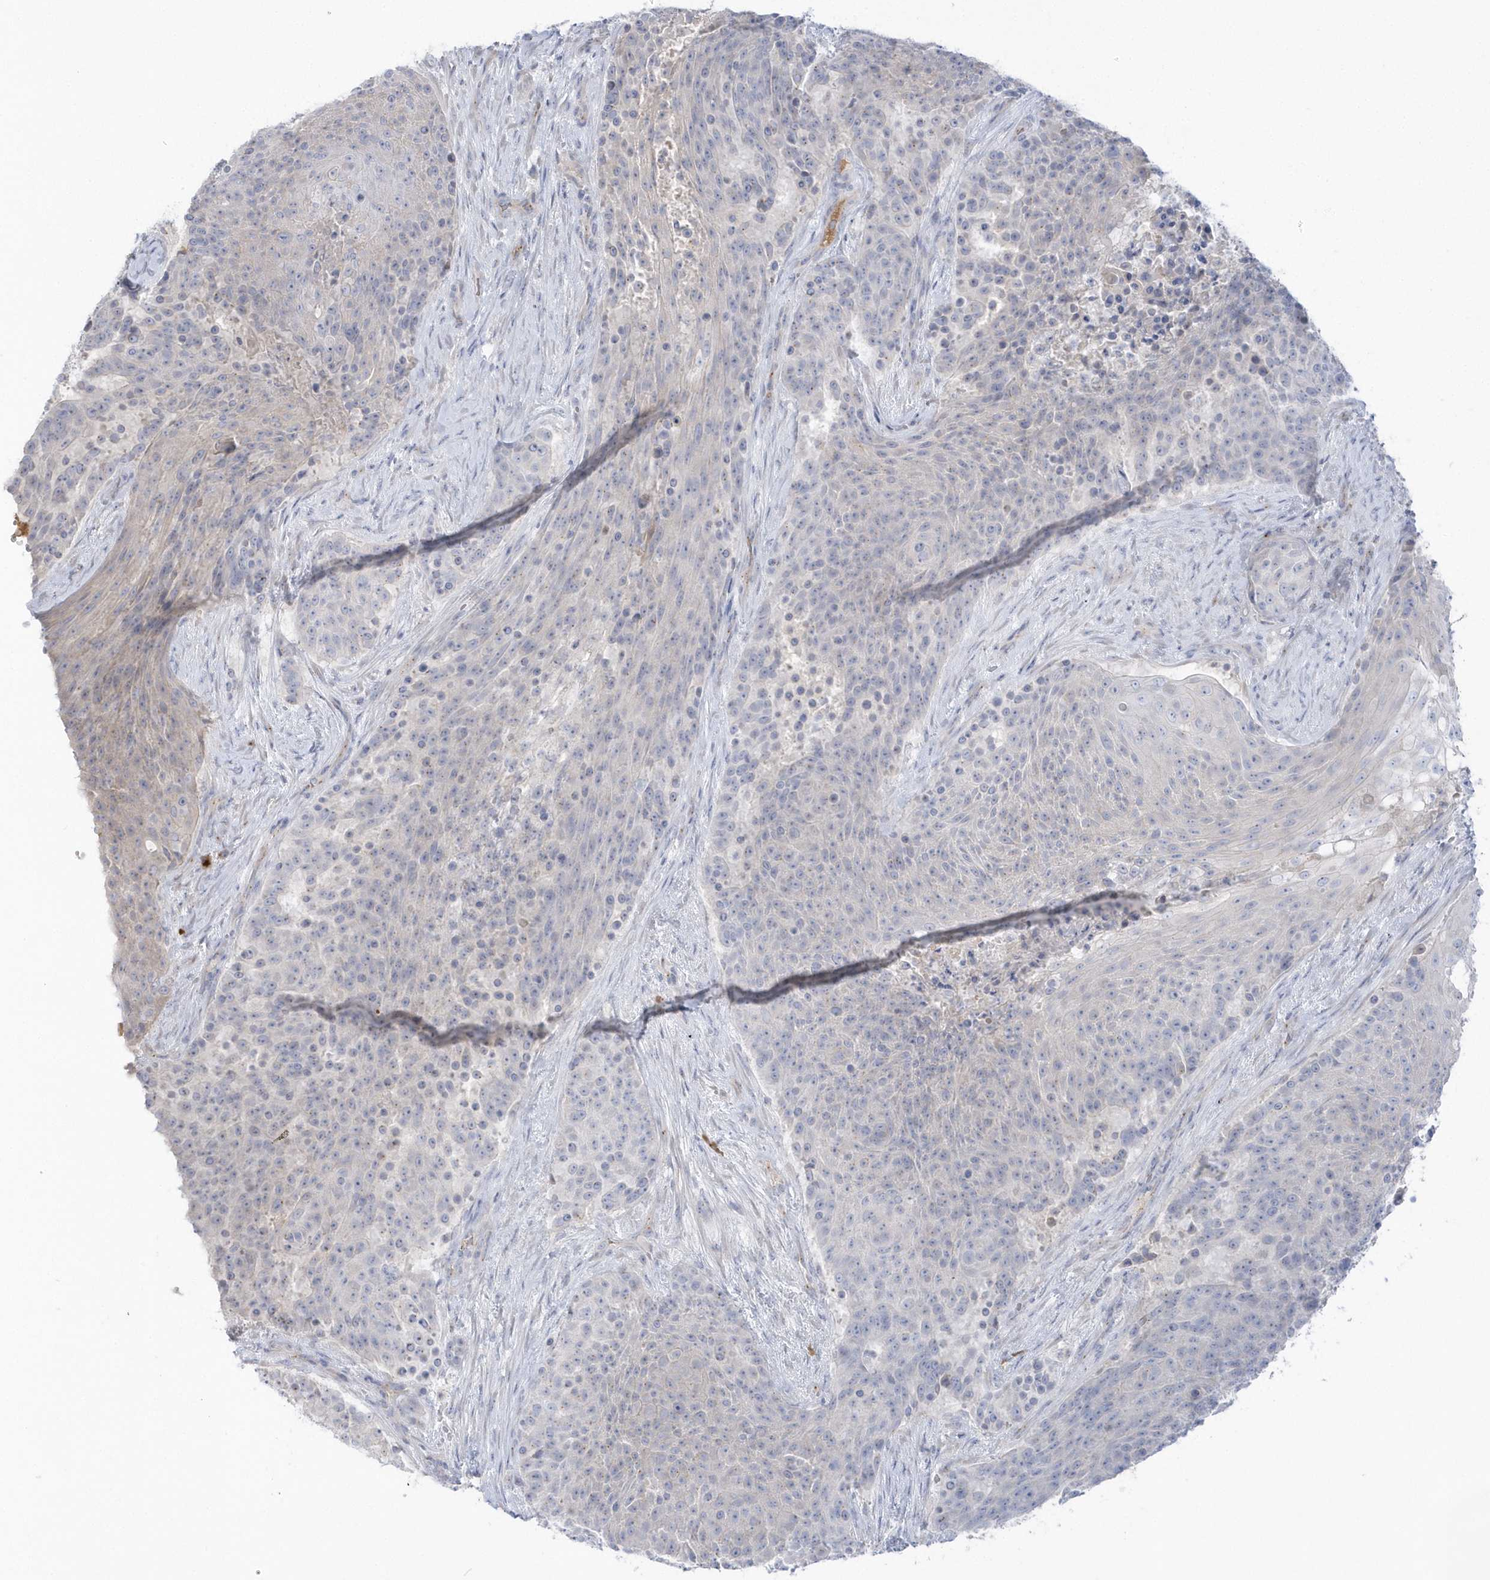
{"staining": {"intensity": "negative", "quantity": "none", "location": "none"}, "tissue": "urothelial cancer", "cell_type": "Tumor cells", "image_type": "cancer", "snomed": [{"axis": "morphology", "description": "Urothelial carcinoma, High grade"}, {"axis": "topography", "description": "Urinary bladder"}], "caption": "Tumor cells are negative for brown protein staining in urothelial cancer.", "gene": "SEMA3D", "patient": {"sex": "female", "age": 63}}